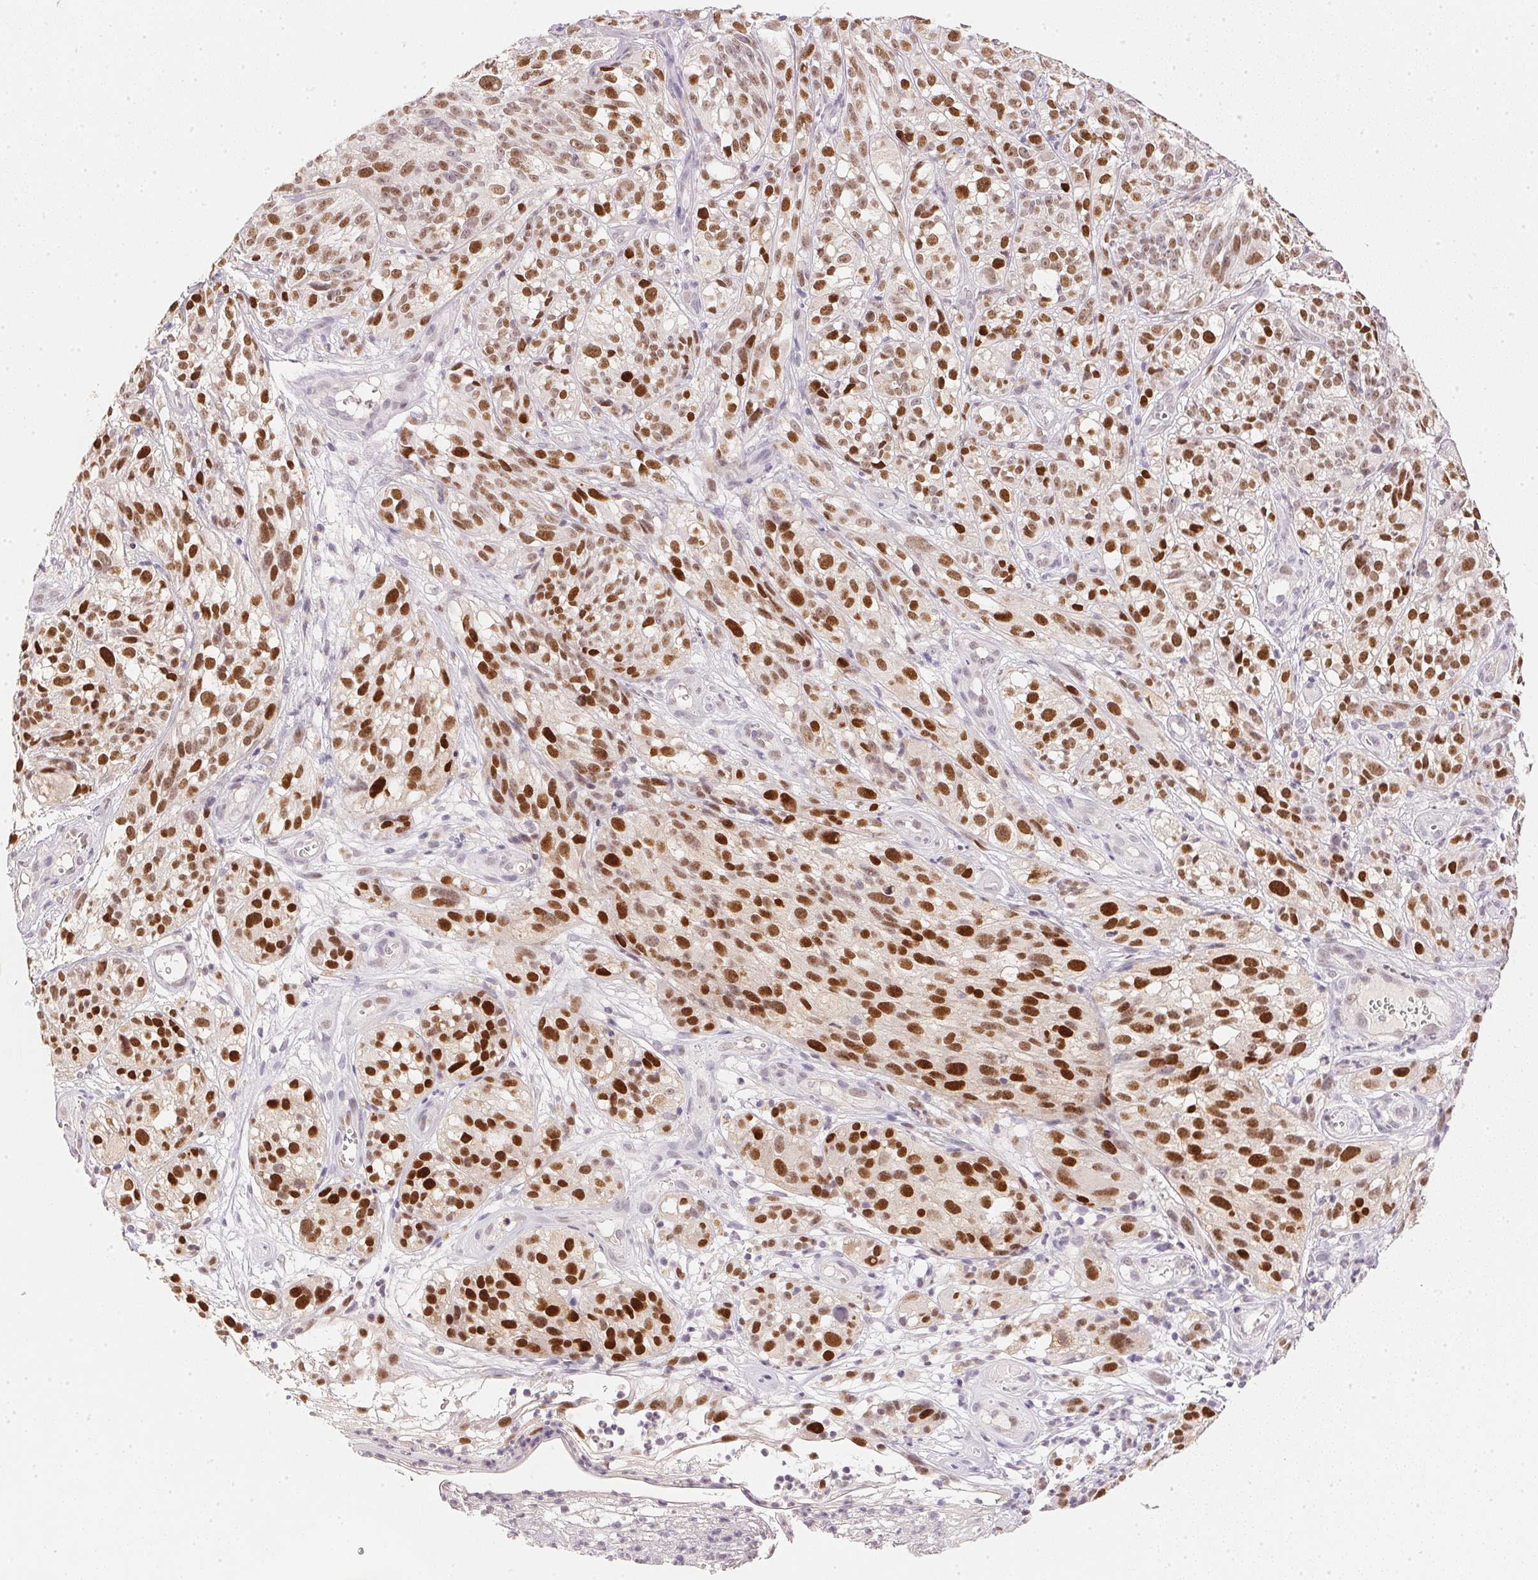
{"staining": {"intensity": "strong", "quantity": ">75%", "location": "nuclear"}, "tissue": "melanoma", "cell_type": "Tumor cells", "image_type": "cancer", "snomed": [{"axis": "morphology", "description": "Malignant melanoma, NOS"}, {"axis": "topography", "description": "Skin"}], "caption": "This image shows melanoma stained with immunohistochemistry to label a protein in brown. The nuclear of tumor cells show strong positivity for the protein. Nuclei are counter-stained blue.", "gene": "POLR3G", "patient": {"sex": "female", "age": 85}}